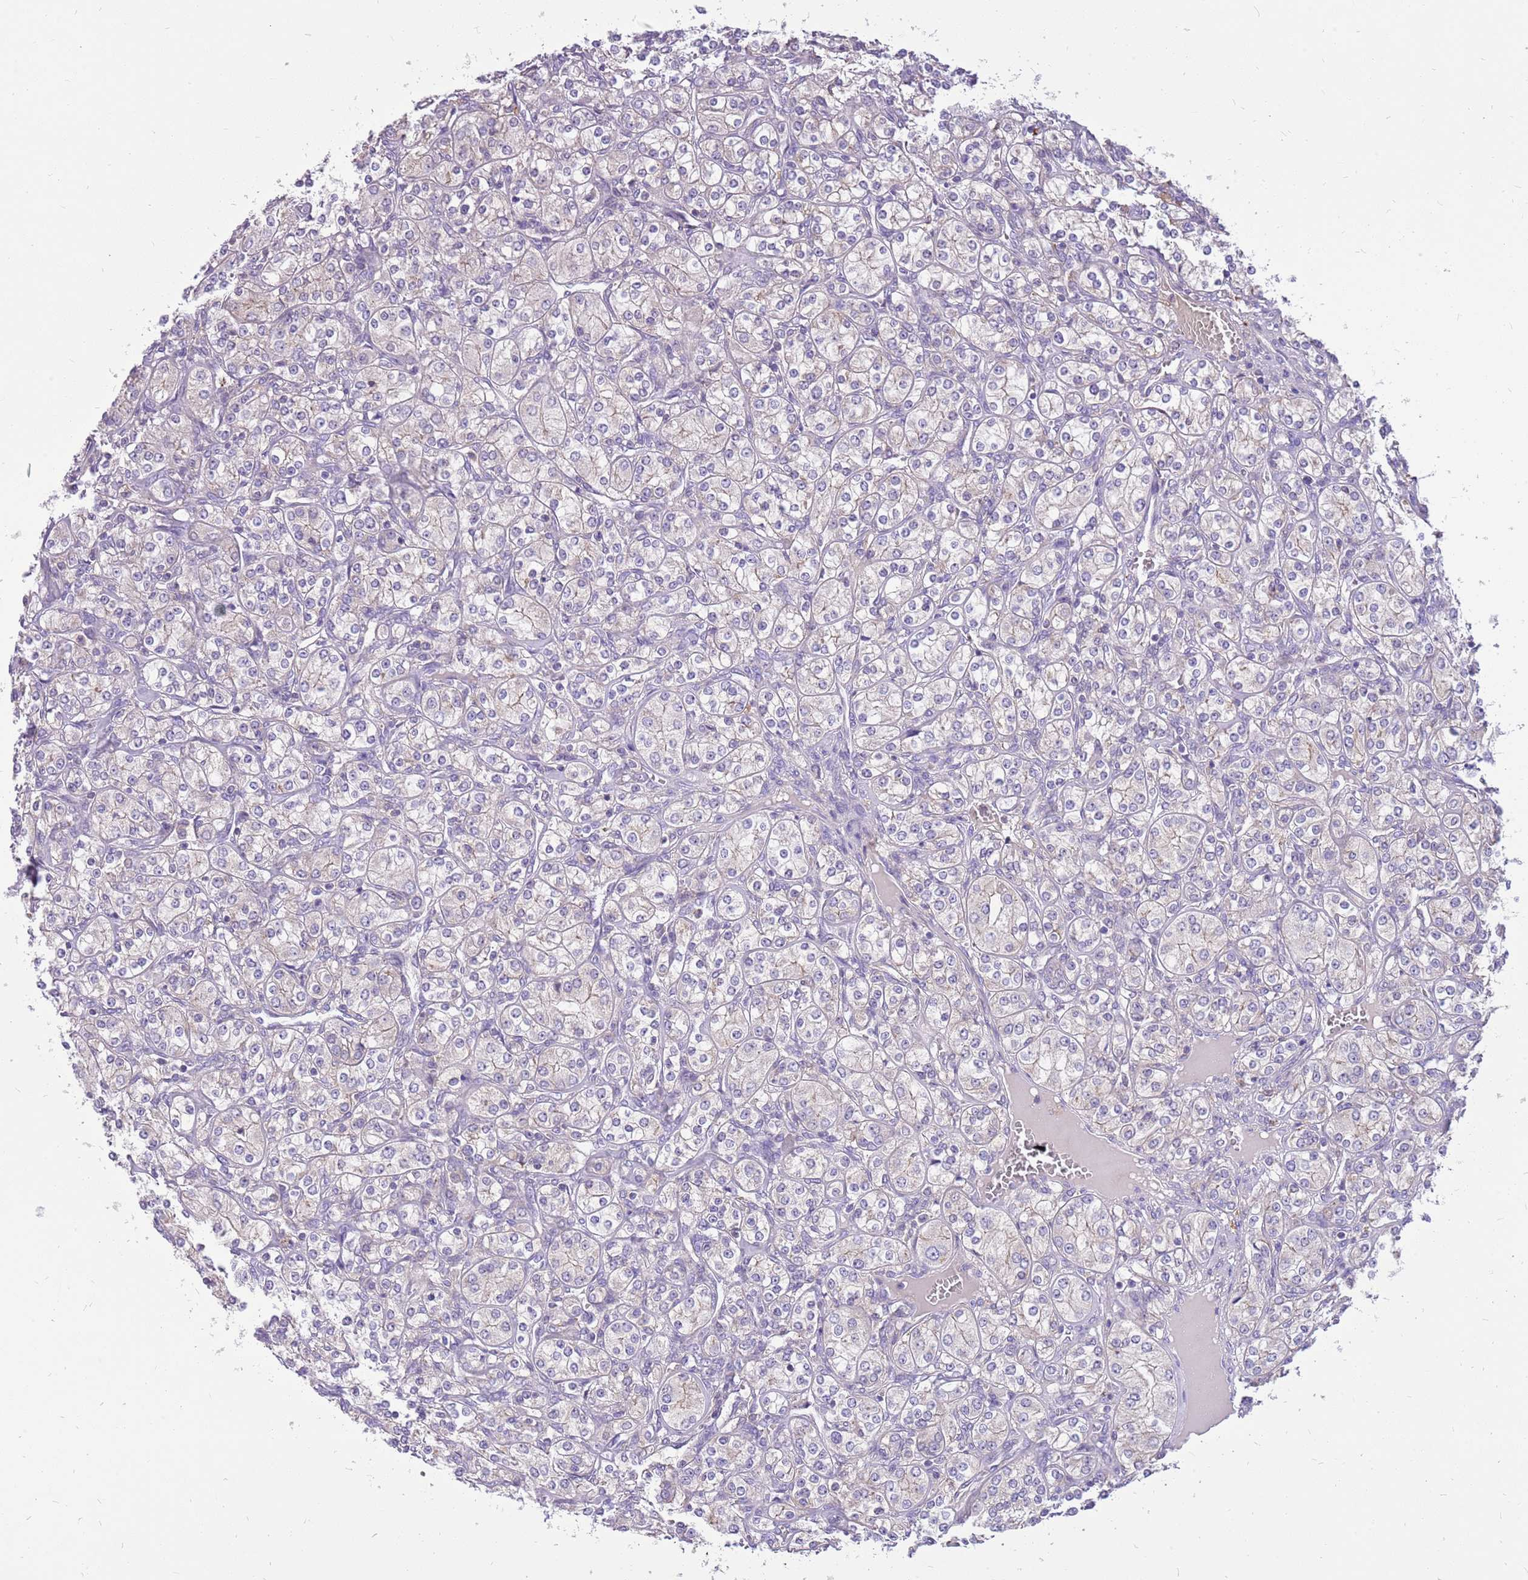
{"staining": {"intensity": "negative", "quantity": "none", "location": "none"}, "tissue": "renal cancer", "cell_type": "Tumor cells", "image_type": "cancer", "snomed": [{"axis": "morphology", "description": "Adenocarcinoma, NOS"}, {"axis": "topography", "description": "Kidney"}], "caption": "Immunohistochemistry (IHC) of renal cancer shows no staining in tumor cells.", "gene": "WDR90", "patient": {"sex": "male", "age": 77}}